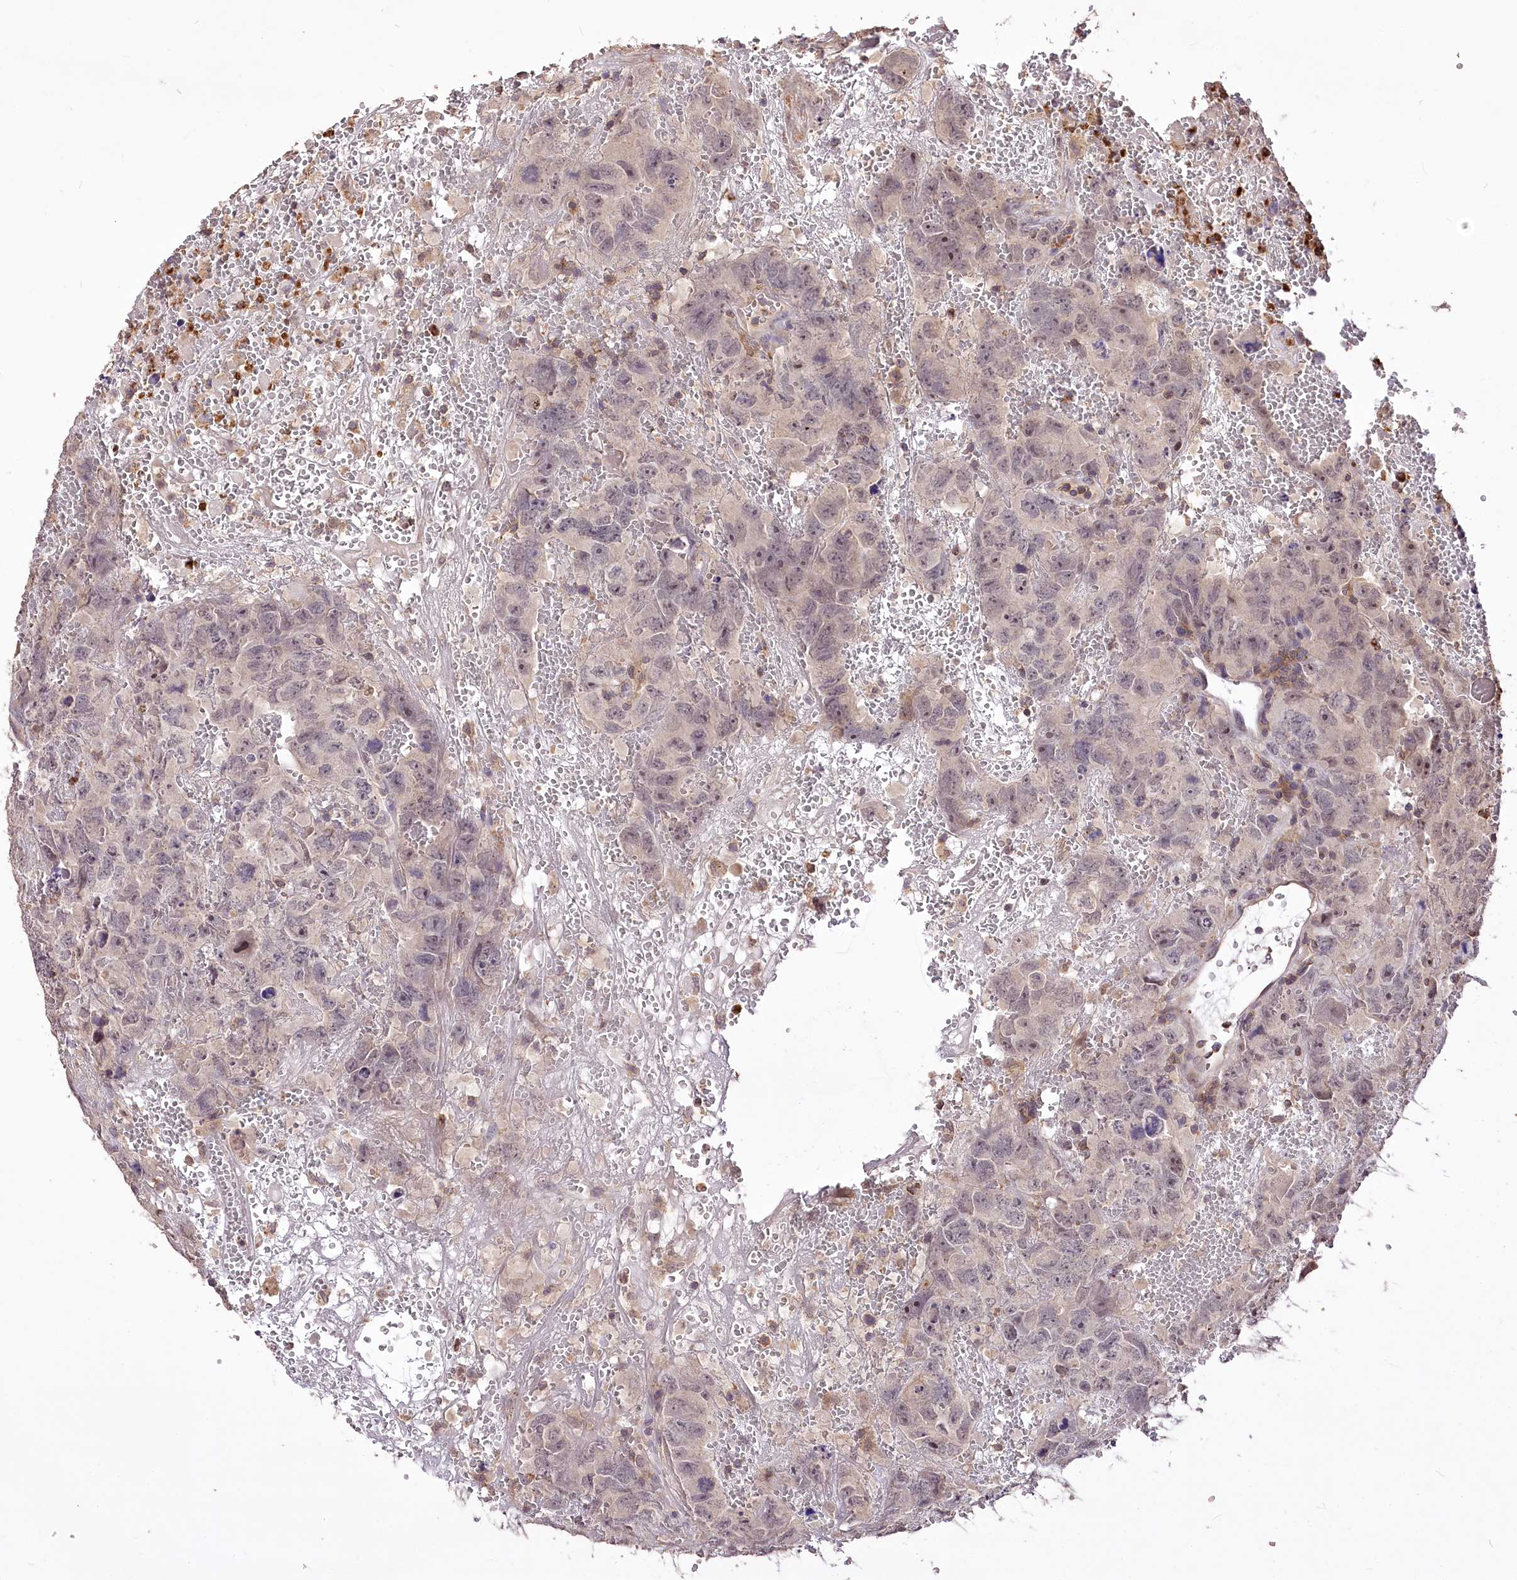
{"staining": {"intensity": "weak", "quantity": "<25%", "location": "nuclear"}, "tissue": "testis cancer", "cell_type": "Tumor cells", "image_type": "cancer", "snomed": [{"axis": "morphology", "description": "Carcinoma, Embryonal, NOS"}, {"axis": "topography", "description": "Testis"}], "caption": "This micrograph is of testis cancer stained with immunohistochemistry to label a protein in brown with the nuclei are counter-stained blue. There is no expression in tumor cells.", "gene": "SERGEF", "patient": {"sex": "male", "age": 45}}